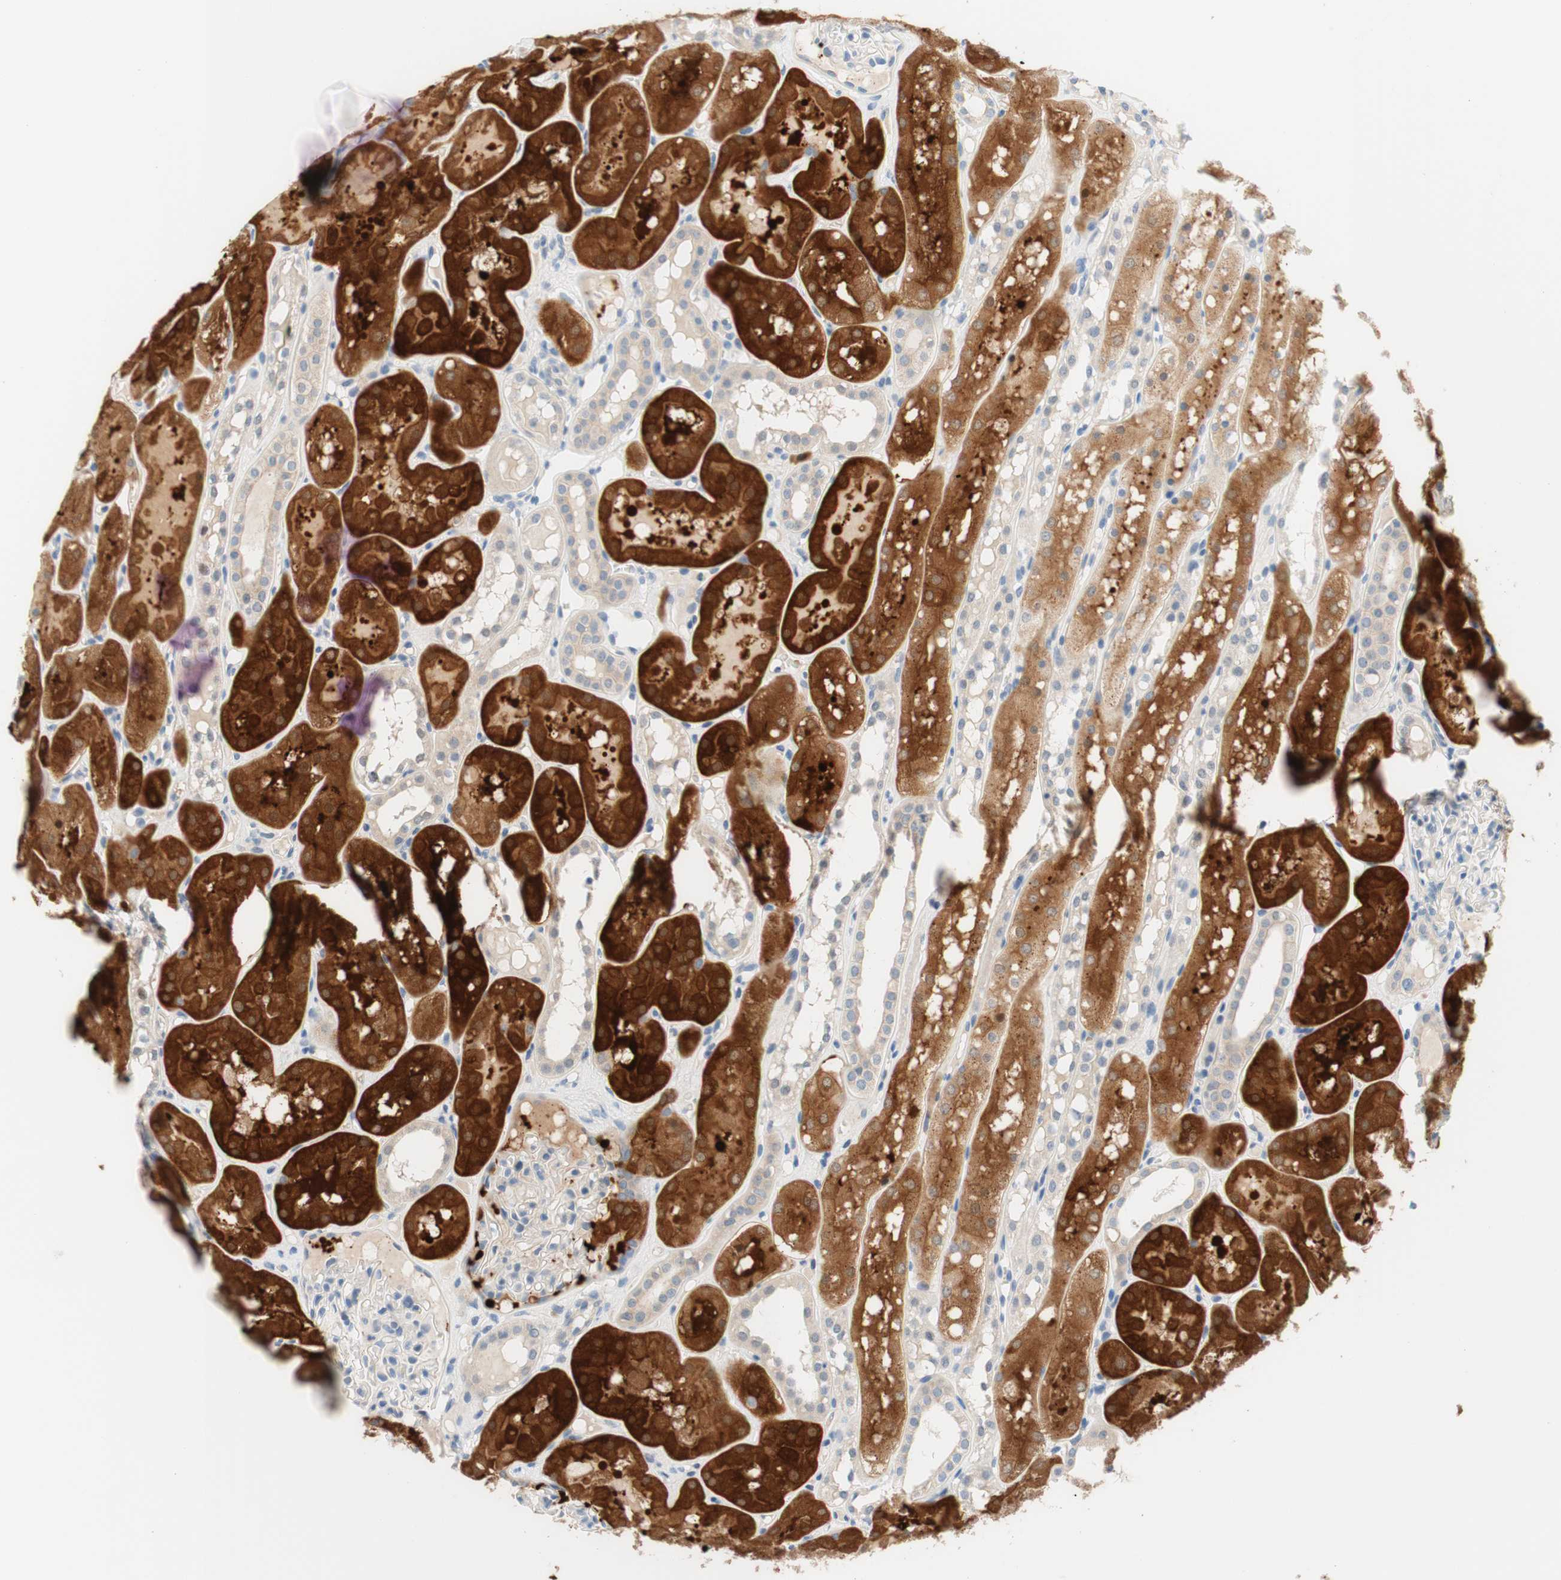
{"staining": {"intensity": "strong", "quantity": "<25%", "location": "cytoplasmic/membranous"}, "tissue": "kidney", "cell_type": "Cells in glomeruli", "image_type": "normal", "snomed": [{"axis": "morphology", "description": "Normal tissue, NOS"}, {"axis": "topography", "description": "Kidney"}, {"axis": "topography", "description": "Urinary bladder"}], "caption": "An IHC photomicrograph of normal tissue is shown. Protein staining in brown highlights strong cytoplasmic/membranous positivity in kidney within cells in glomeruli. The staining is performed using DAB (3,3'-diaminobenzidine) brown chromogen to label protein expression. The nuclei are counter-stained blue using hematoxylin.", "gene": "ENTREP2", "patient": {"sex": "male", "age": 16}}